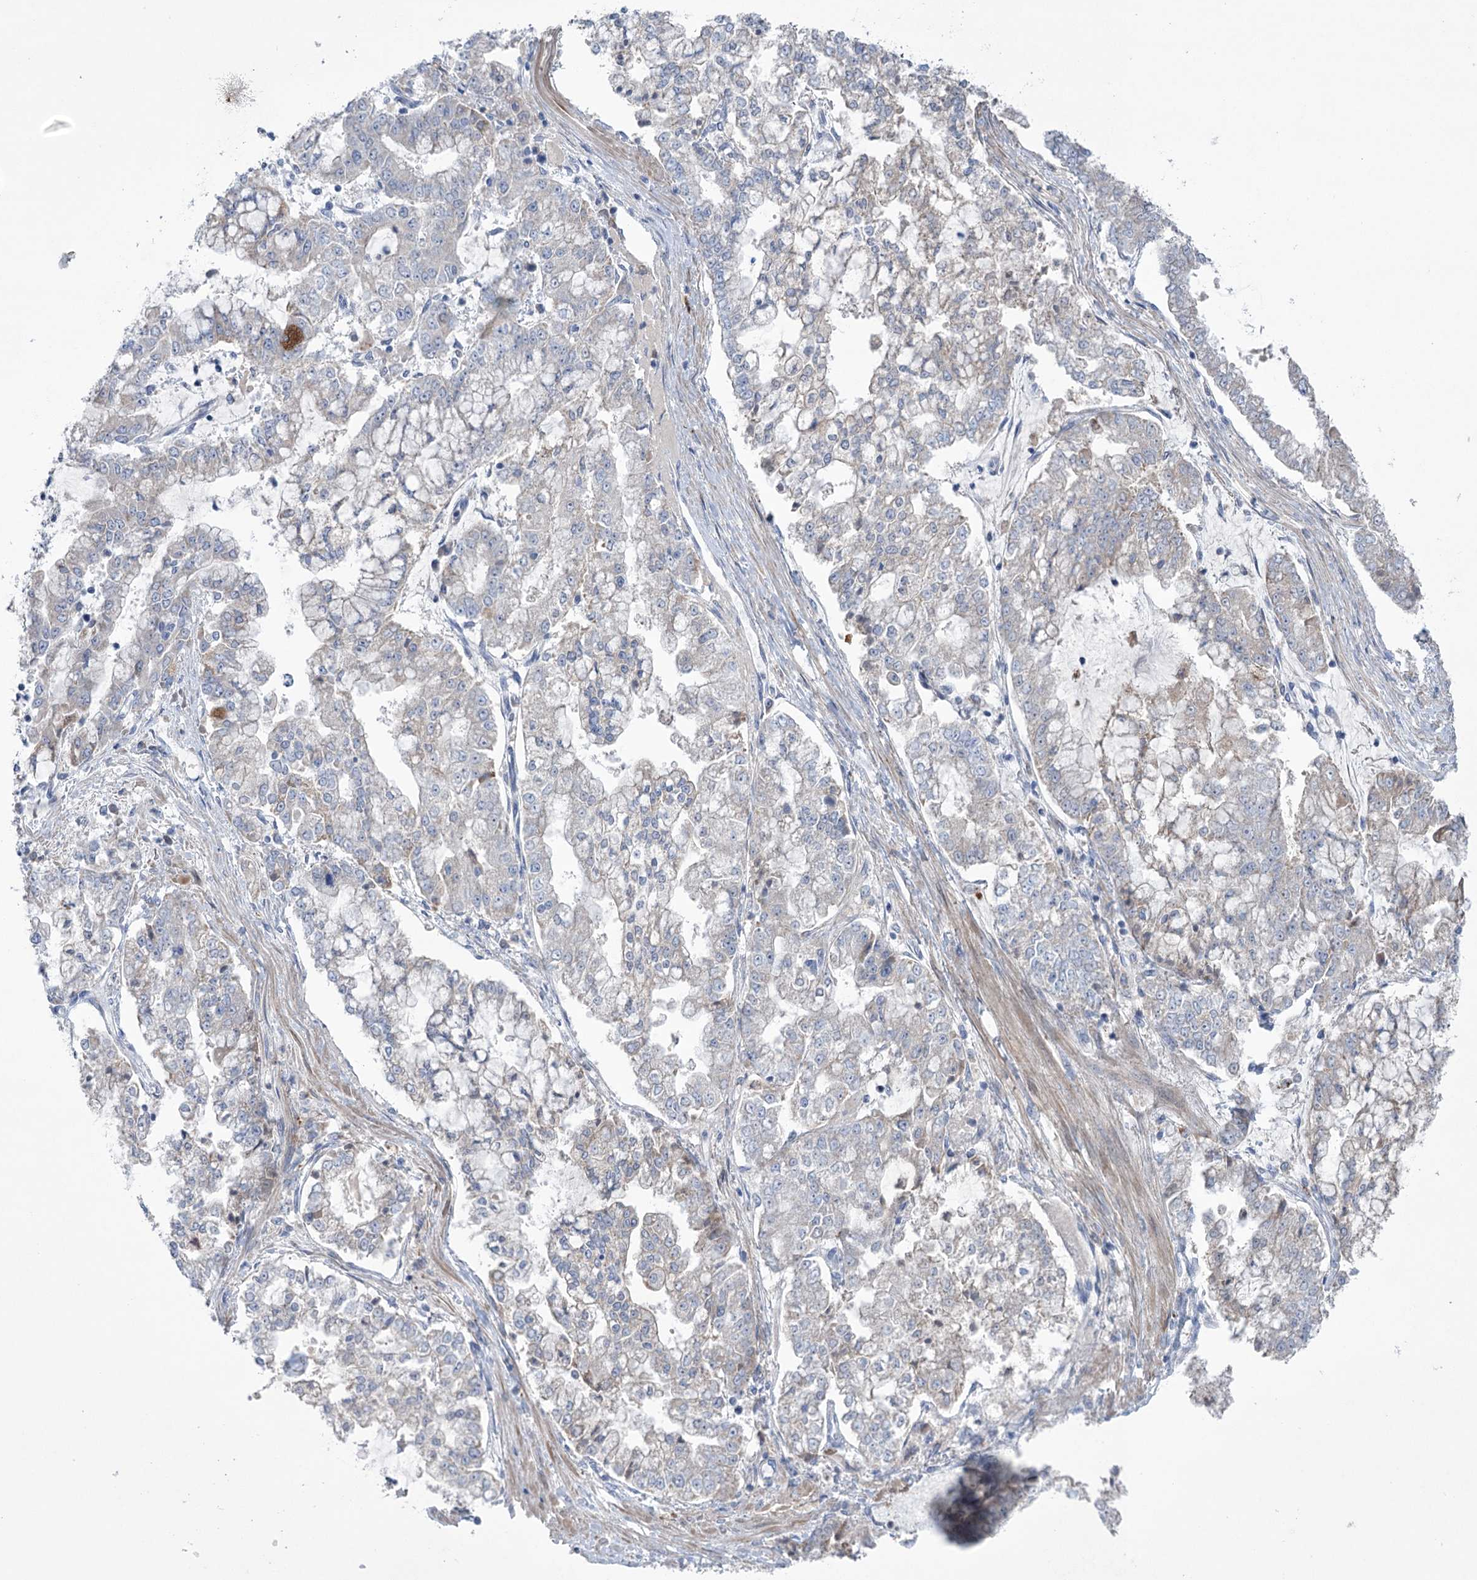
{"staining": {"intensity": "weak", "quantity": "<25%", "location": "cytoplasmic/membranous"}, "tissue": "stomach cancer", "cell_type": "Tumor cells", "image_type": "cancer", "snomed": [{"axis": "morphology", "description": "Adenocarcinoma, NOS"}, {"axis": "topography", "description": "Stomach"}], "caption": "Photomicrograph shows no protein staining in tumor cells of stomach cancer (adenocarcinoma) tissue.", "gene": "MTCH2", "patient": {"sex": "male", "age": 76}}